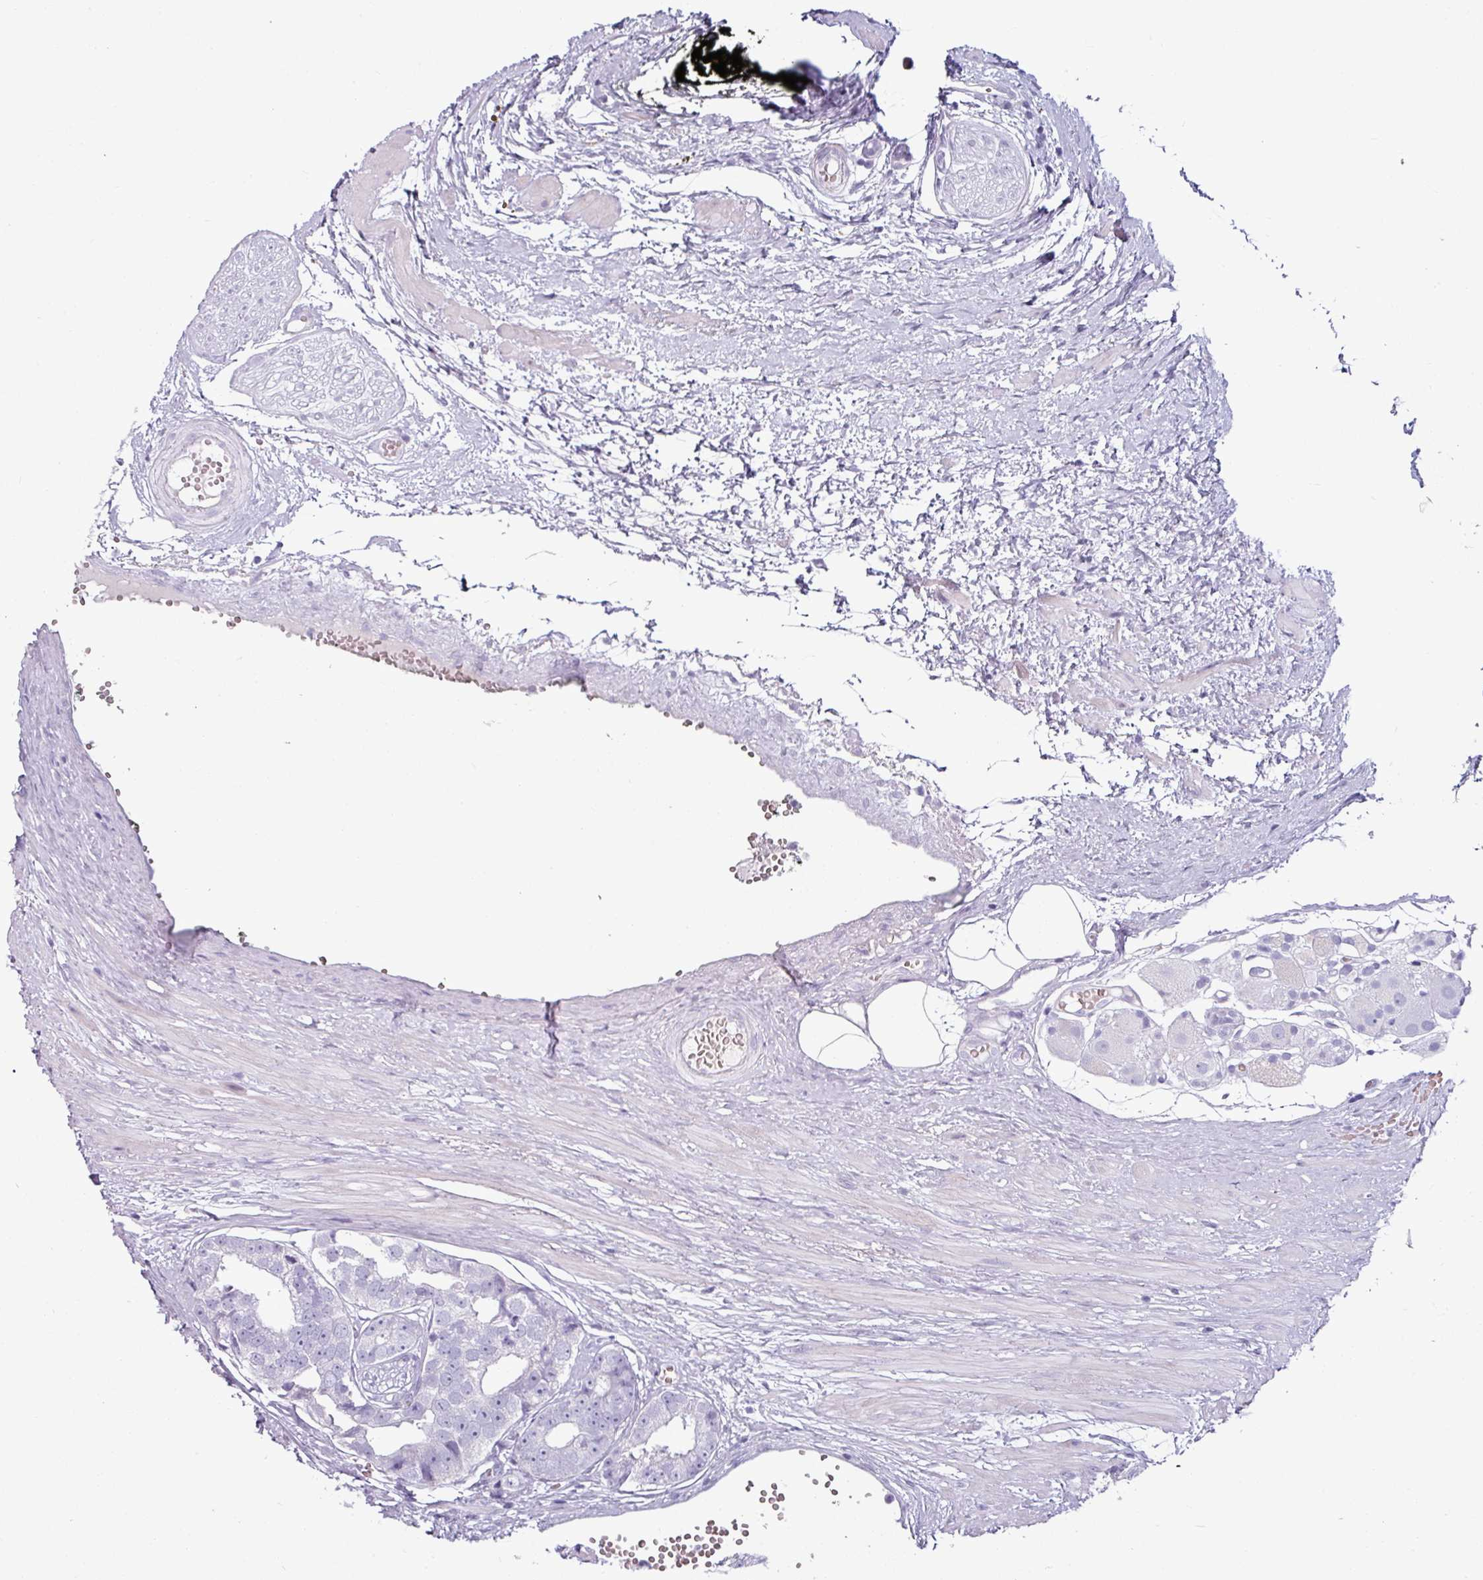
{"staining": {"intensity": "negative", "quantity": "none", "location": "none"}, "tissue": "prostate cancer", "cell_type": "Tumor cells", "image_type": "cancer", "snomed": [{"axis": "morphology", "description": "Adenocarcinoma, High grade"}, {"axis": "topography", "description": "Prostate"}], "caption": "The photomicrograph demonstrates no staining of tumor cells in adenocarcinoma (high-grade) (prostate).", "gene": "CLCA1", "patient": {"sex": "male", "age": 71}}